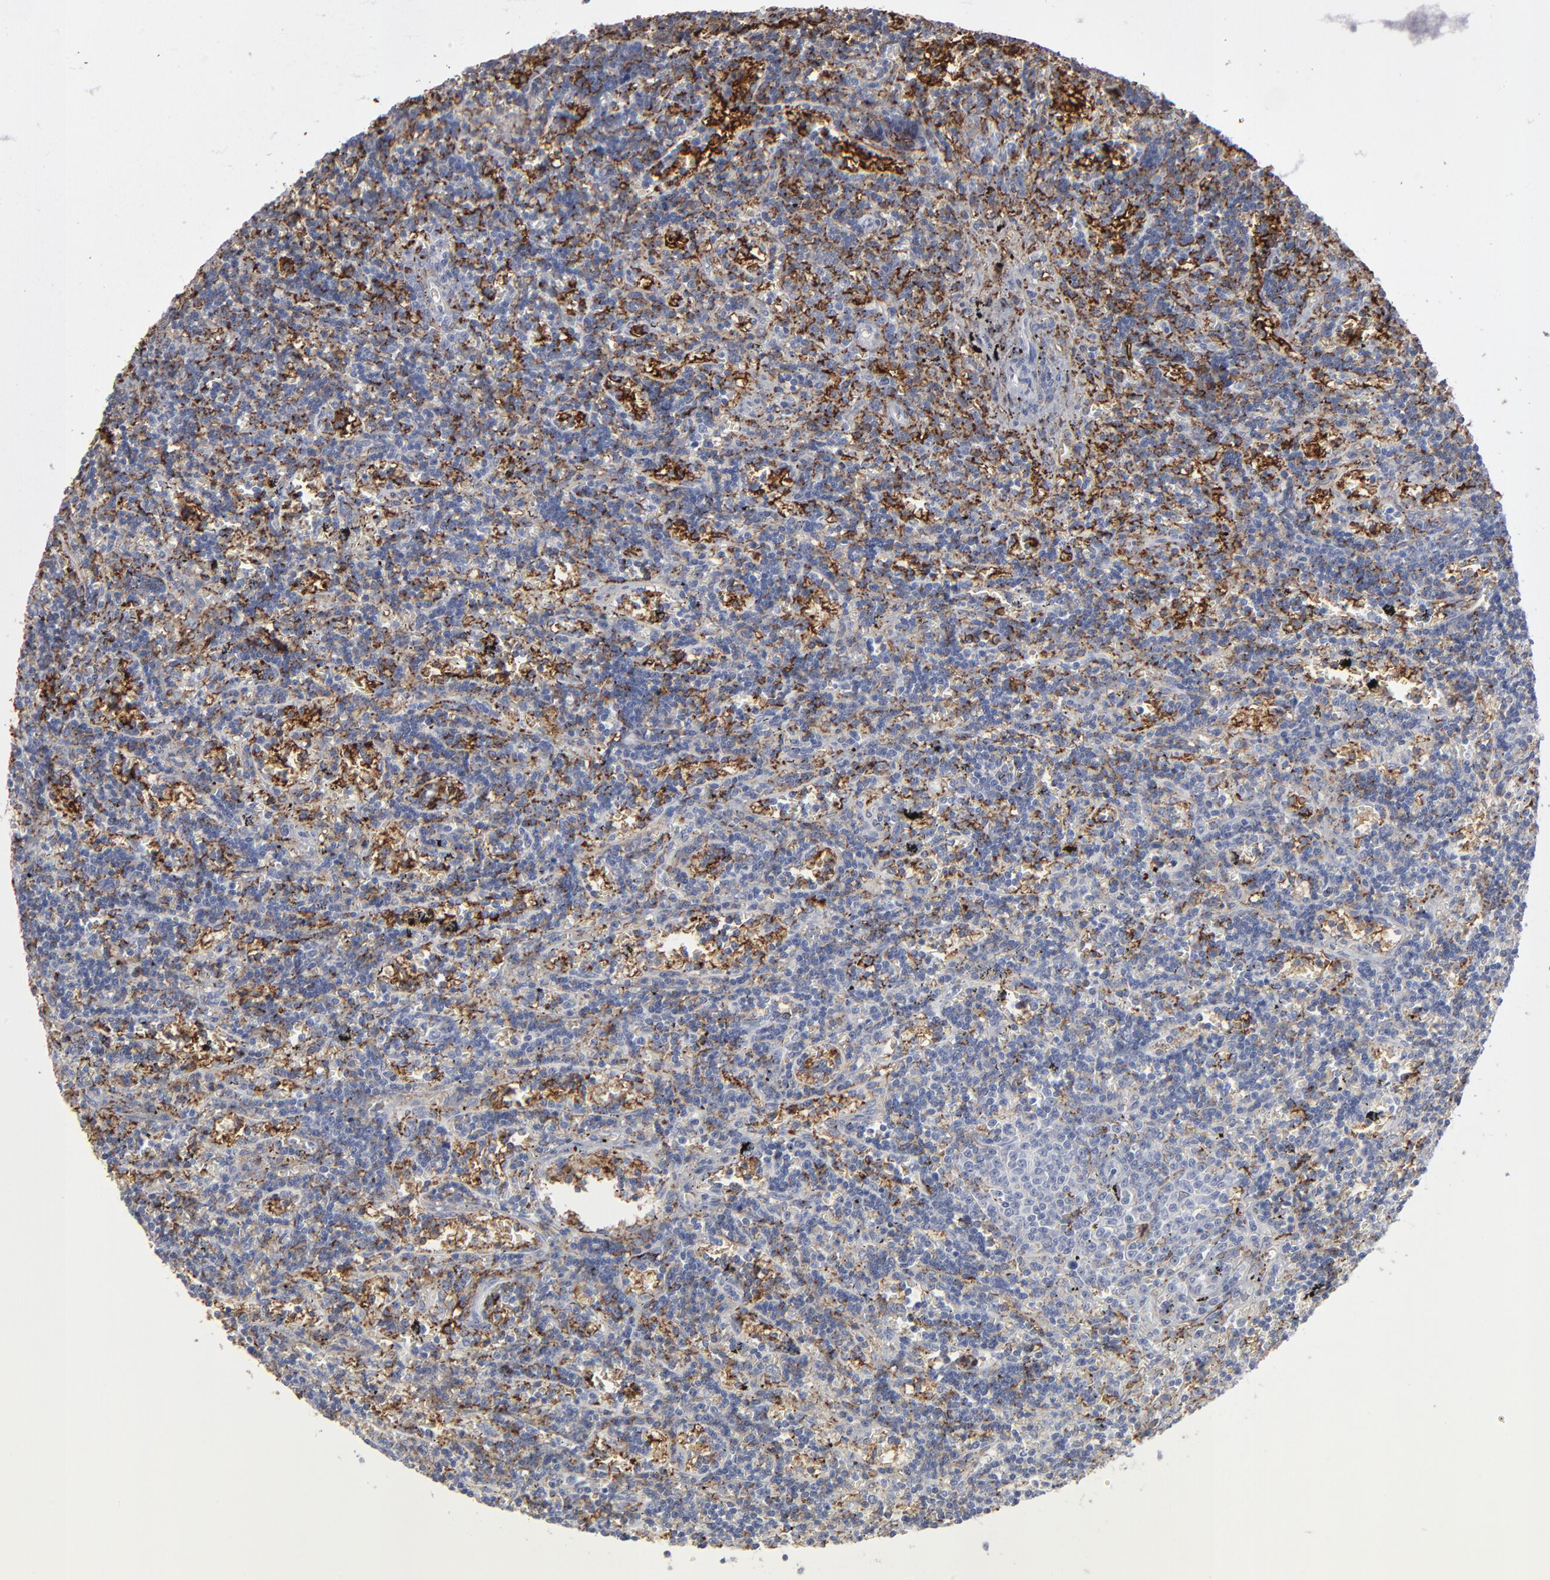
{"staining": {"intensity": "moderate", "quantity": "25%-75%", "location": "cytoplasmic/membranous"}, "tissue": "lymphoma", "cell_type": "Tumor cells", "image_type": "cancer", "snomed": [{"axis": "morphology", "description": "Malignant lymphoma, non-Hodgkin's type, Low grade"}, {"axis": "topography", "description": "Spleen"}], "caption": "A brown stain labels moderate cytoplasmic/membranous staining of a protein in low-grade malignant lymphoma, non-Hodgkin's type tumor cells. (brown staining indicates protein expression, while blue staining denotes nuclei).", "gene": "ANXA5", "patient": {"sex": "male", "age": 60}}